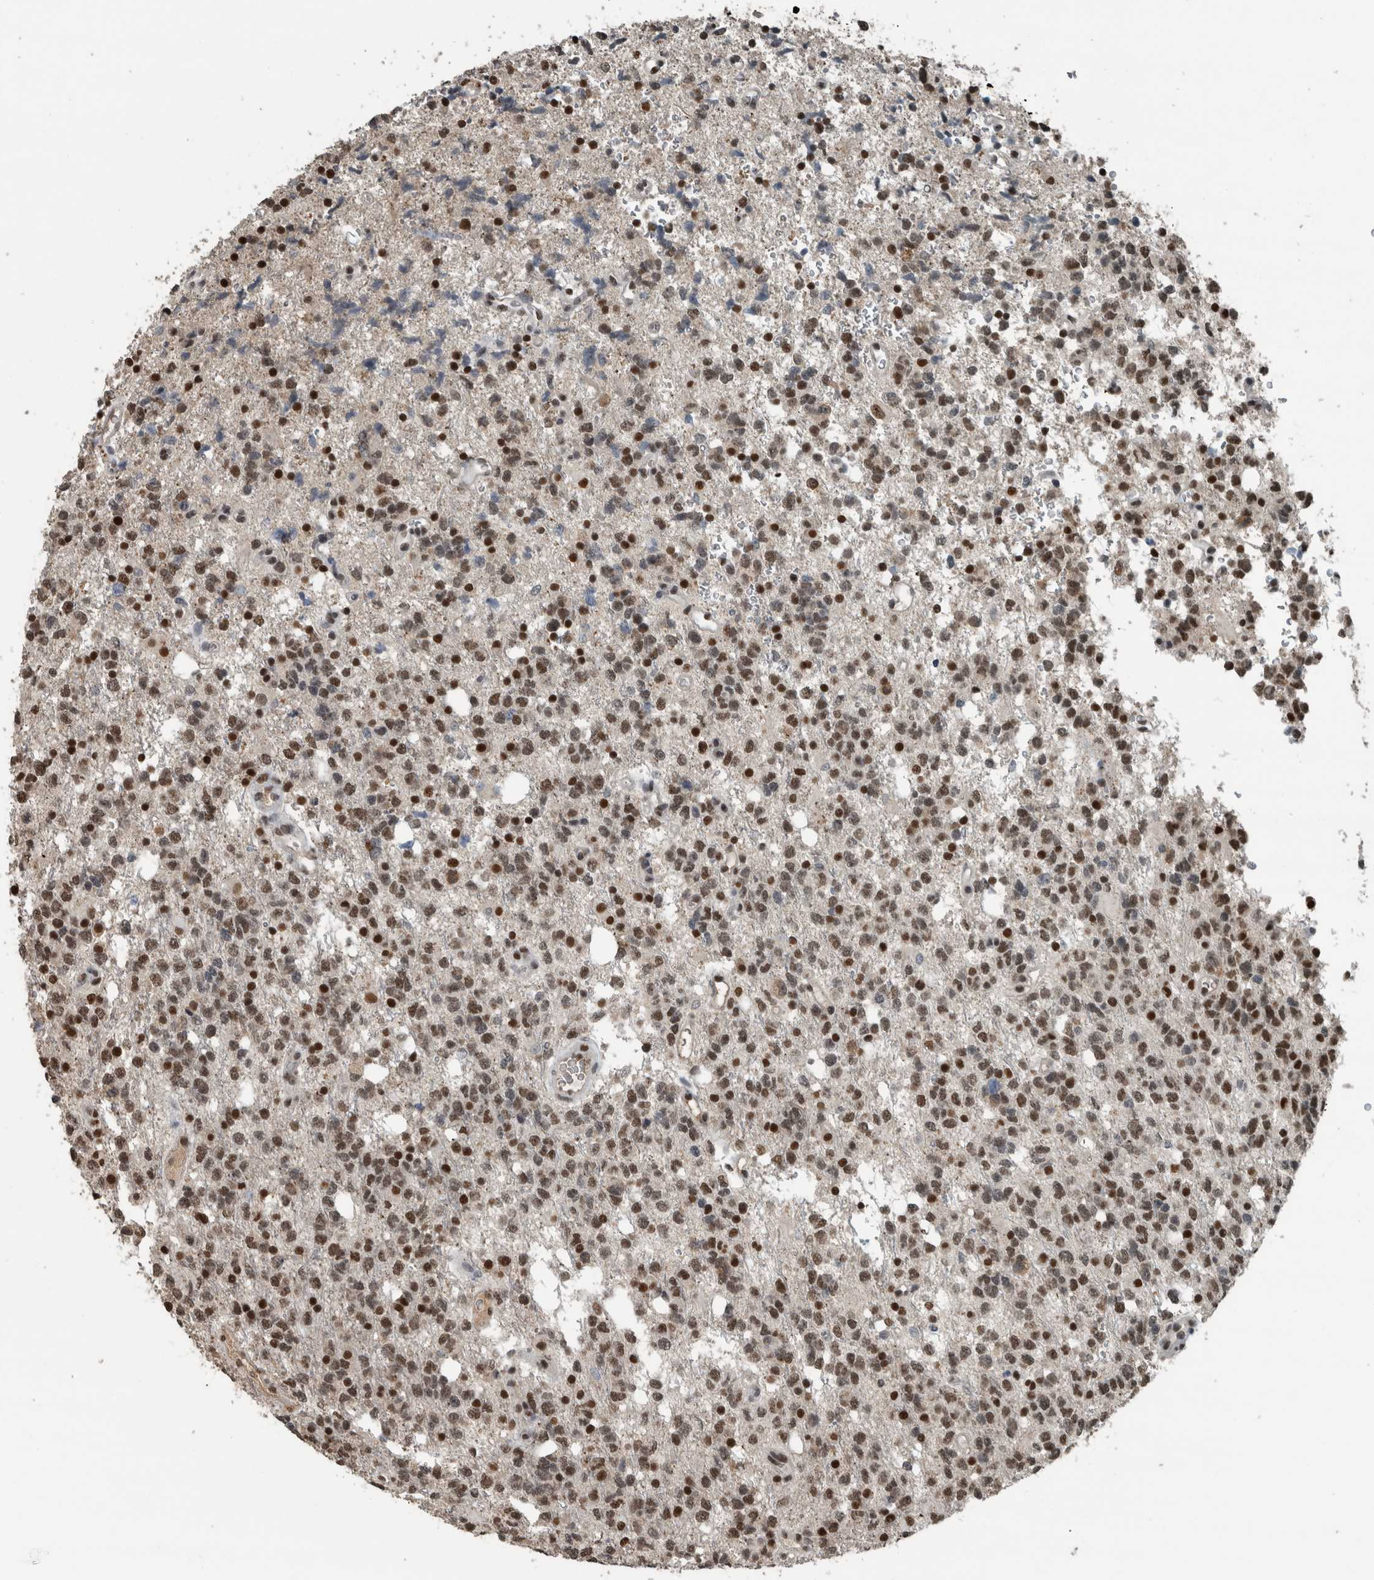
{"staining": {"intensity": "moderate", "quantity": ">75%", "location": "nuclear"}, "tissue": "glioma", "cell_type": "Tumor cells", "image_type": "cancer", "snomed": [{"axis": "morphology", "description": "Glioma, malignant, High grade"}, {"axis": "topography", "description": "Brain"}], "caption": "This micrograph shows immunohistochemistry (IHC) staining of human malignant glioma (high-grade), with medium moderate nuclear positivity in approximately >75% of tumor cells.", "gene": "ZNF24", "patient": {"sex": "female", "age": 62}}